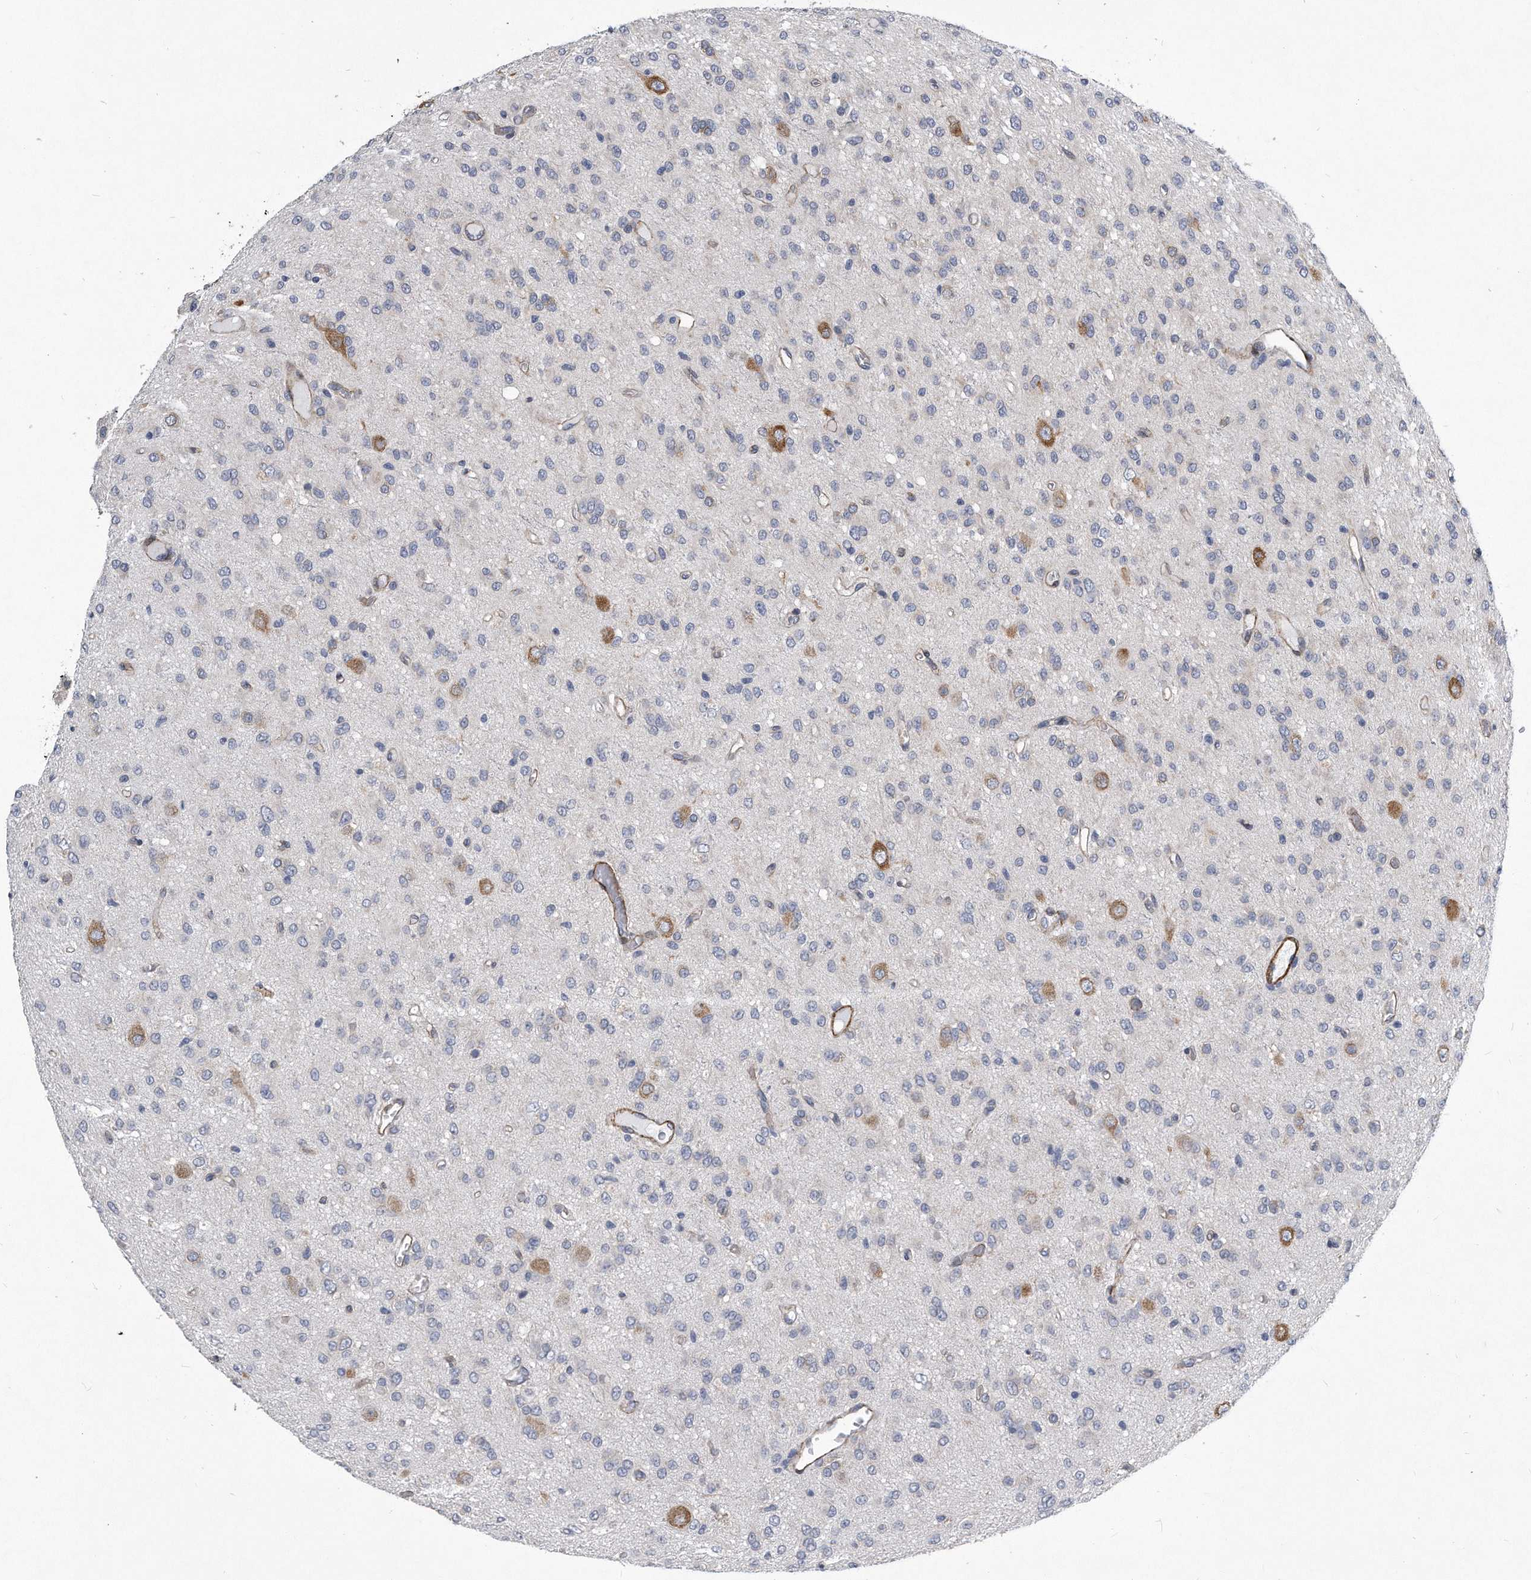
{"staining": {"intensity": "negative", "quantity": "none", "location": "none"}, "tissue": "glioma", "cell_type": "Tumor cells", "image_type": "cancer", "snomed": [{"axis": "morphology", "description": "Glioma, malignant, High grade"}, {"axis": "topography", "description": "Brain"}], "caption": "An immunohistochemistry image of malignant high-grade glioma is shown. There is no staining in tumor cells of malignant high-grade glioma.", "gene": "EIF2B4", "patient": {"sex": "female", "age": 59}}